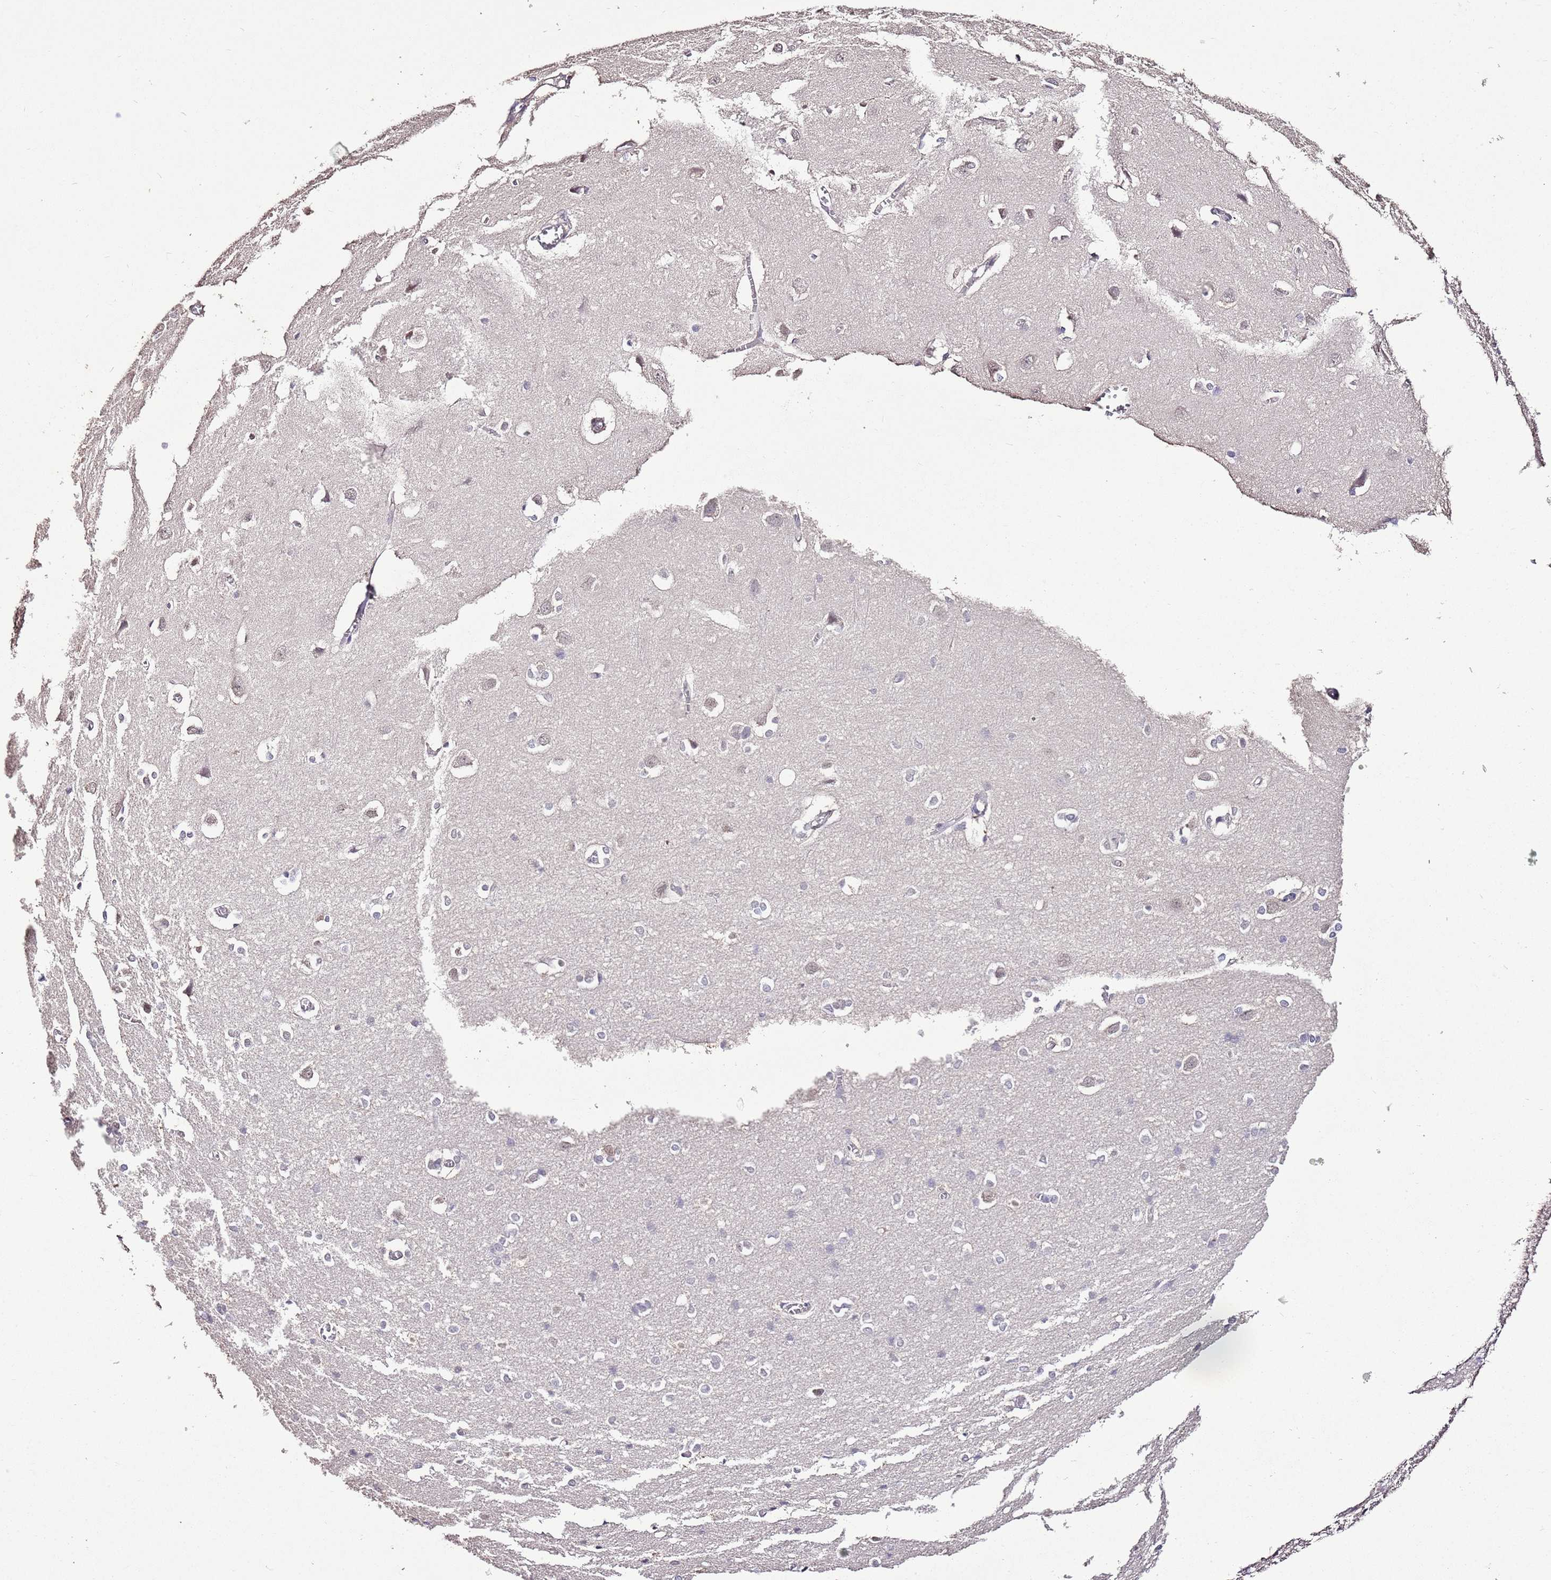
{"staining": {"intensity": "negative", "quantity": "none", "location": "none"}, "tissue": "cerebral cortex", "cell_type": "Endothelial cells", "image_type": "normal", "snomed": [{"axis": "morphology", "description": "Normal tissue, NOS"}, {"axis": "topography", "description": "Cerebral cortex"}], "caption": "Immunohistochemistry histopathology image of unremarkable cerebral cortex: human cerebral cortex stained with DAB (3,3'-diaminobenzidine) displays no significant protein positivity in endothelial cells. (Immunohistochemistry (ihc), brightfield microscopy, high magnification).", "gene": "IZUMO4", "patient": {"sex": "male", "age": 37}}